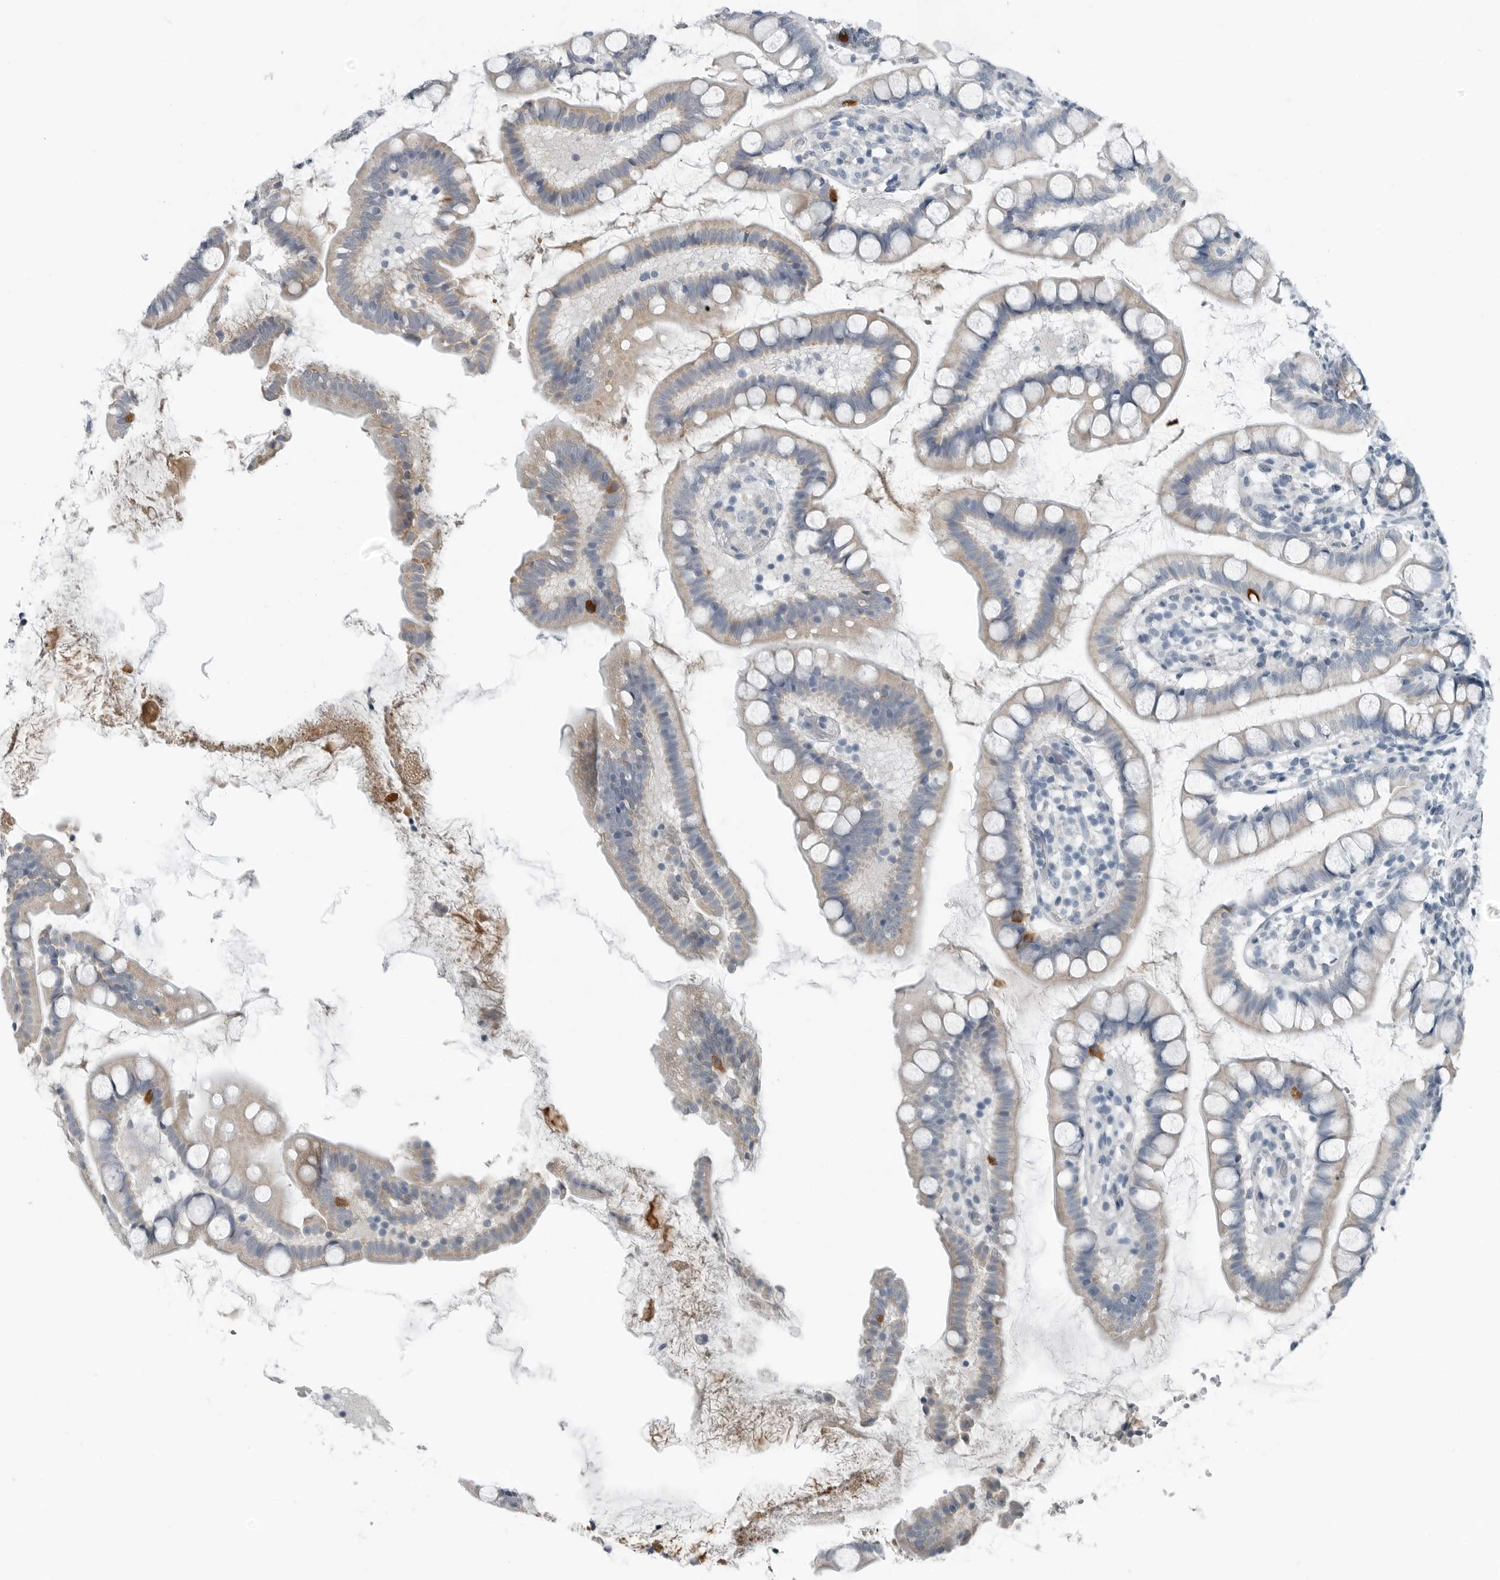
{"staining": {"intensity": "moderate", "quantity": "<25%", "location": "cytoplasmic/membranous"}, "tissue": "small intestine", "cell_type": "Glandular cells", "image_type": "normal", "snomed": [{"axis": "morphology", "description": "Normal tissue, NOS"}, {"axis": "topography", "description": "Small intestine"}], "caption": "Protein expression analysis of benign small intestine exhibits moderate cytoplasmic/membranous staining in about <25% of glandular cells.", "gene": "ZPBP2", "patient": {"sex": "female", "age": 84}}